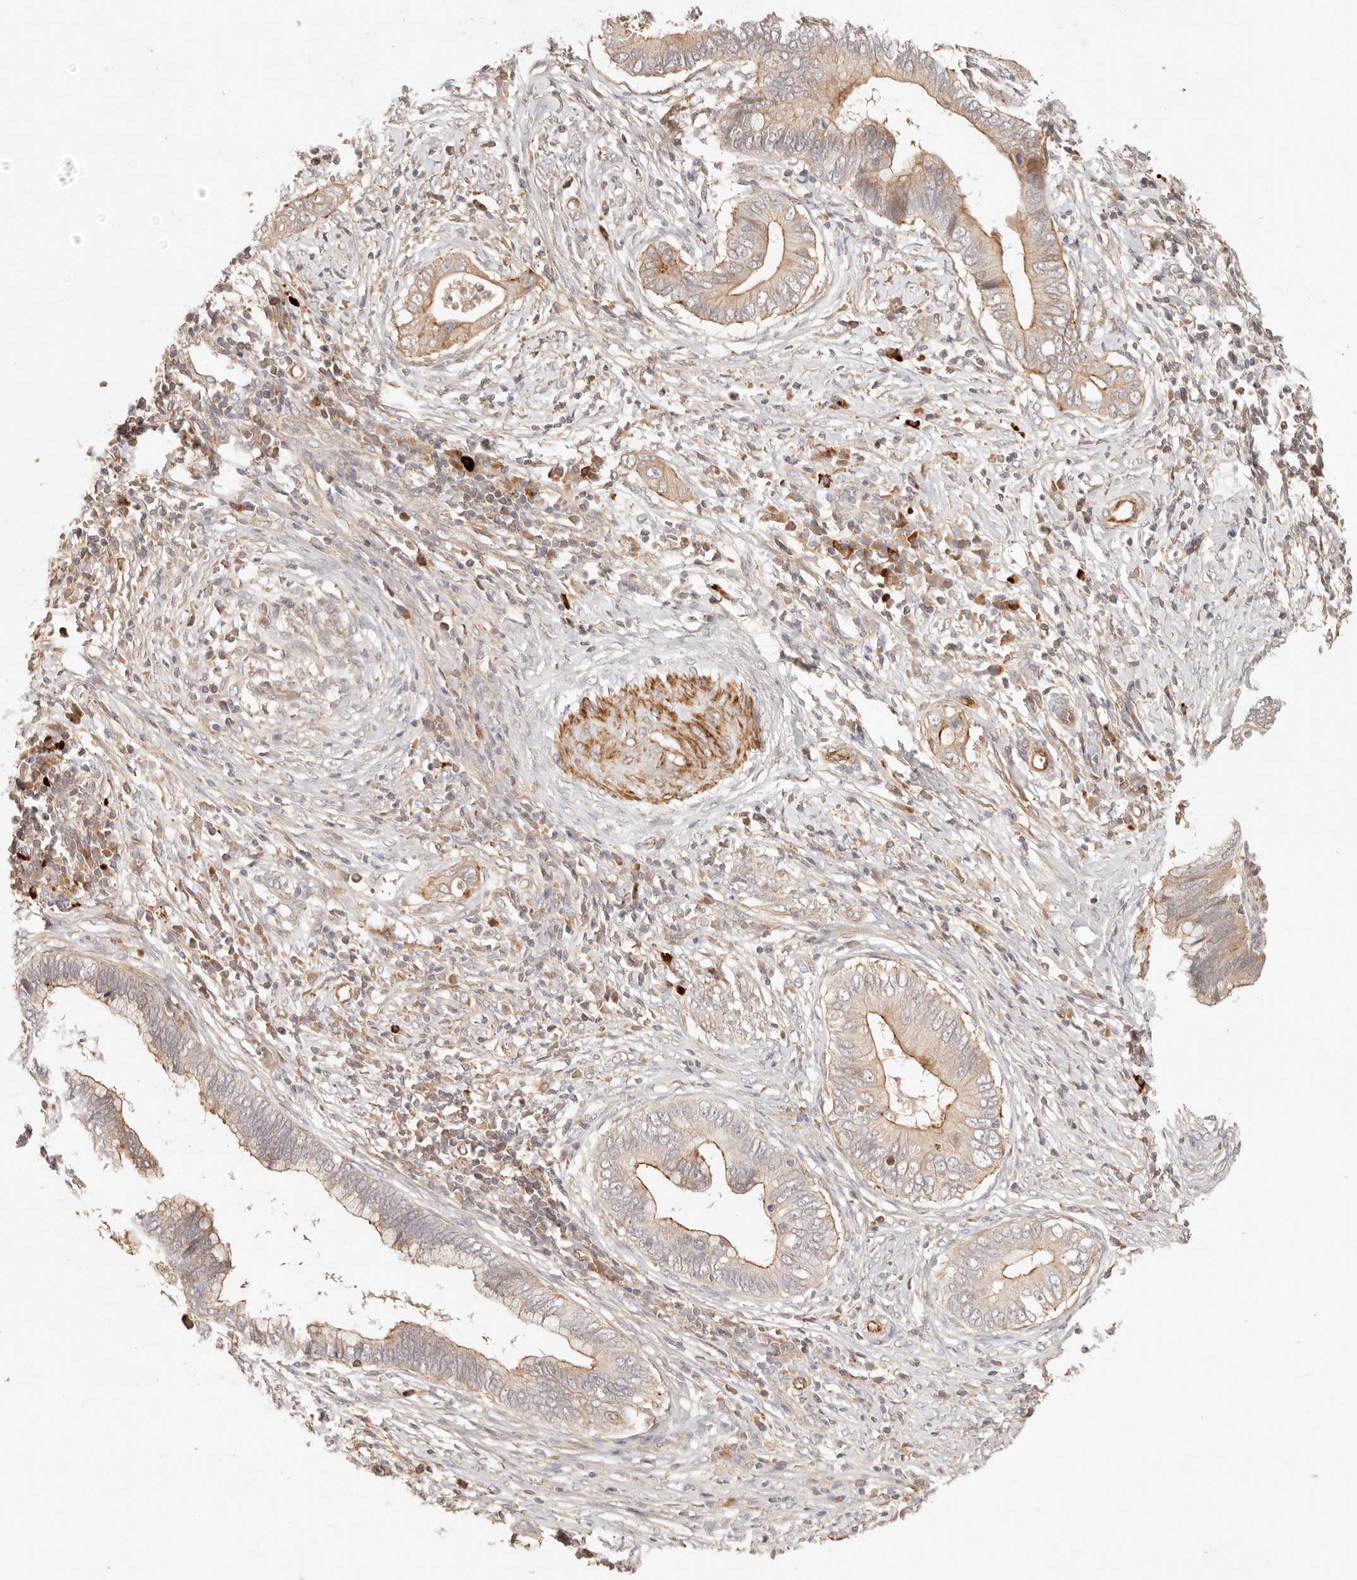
{"staining": {"intensity": "moderate", "quantity": "25%-75%", "location": "cytoplasmic/membranous"}, "tissue": "cervical cancer", "cell_type": "Tumor cells", "image_type": "cancer", "snomed": [{"axis": "morphology", "description": "Adenocarcinoma, NOS"}, {"axis": "topography", "description": "Cervix"}], "caption": "A photomicrograph of human adenocarcinoma (cervical) stained for a protein displays moderate cytoplasmic/membranous brown staining in tumor cells.", "gene": "IL1R2", "patient": {"sex": "female", "age": 44}}